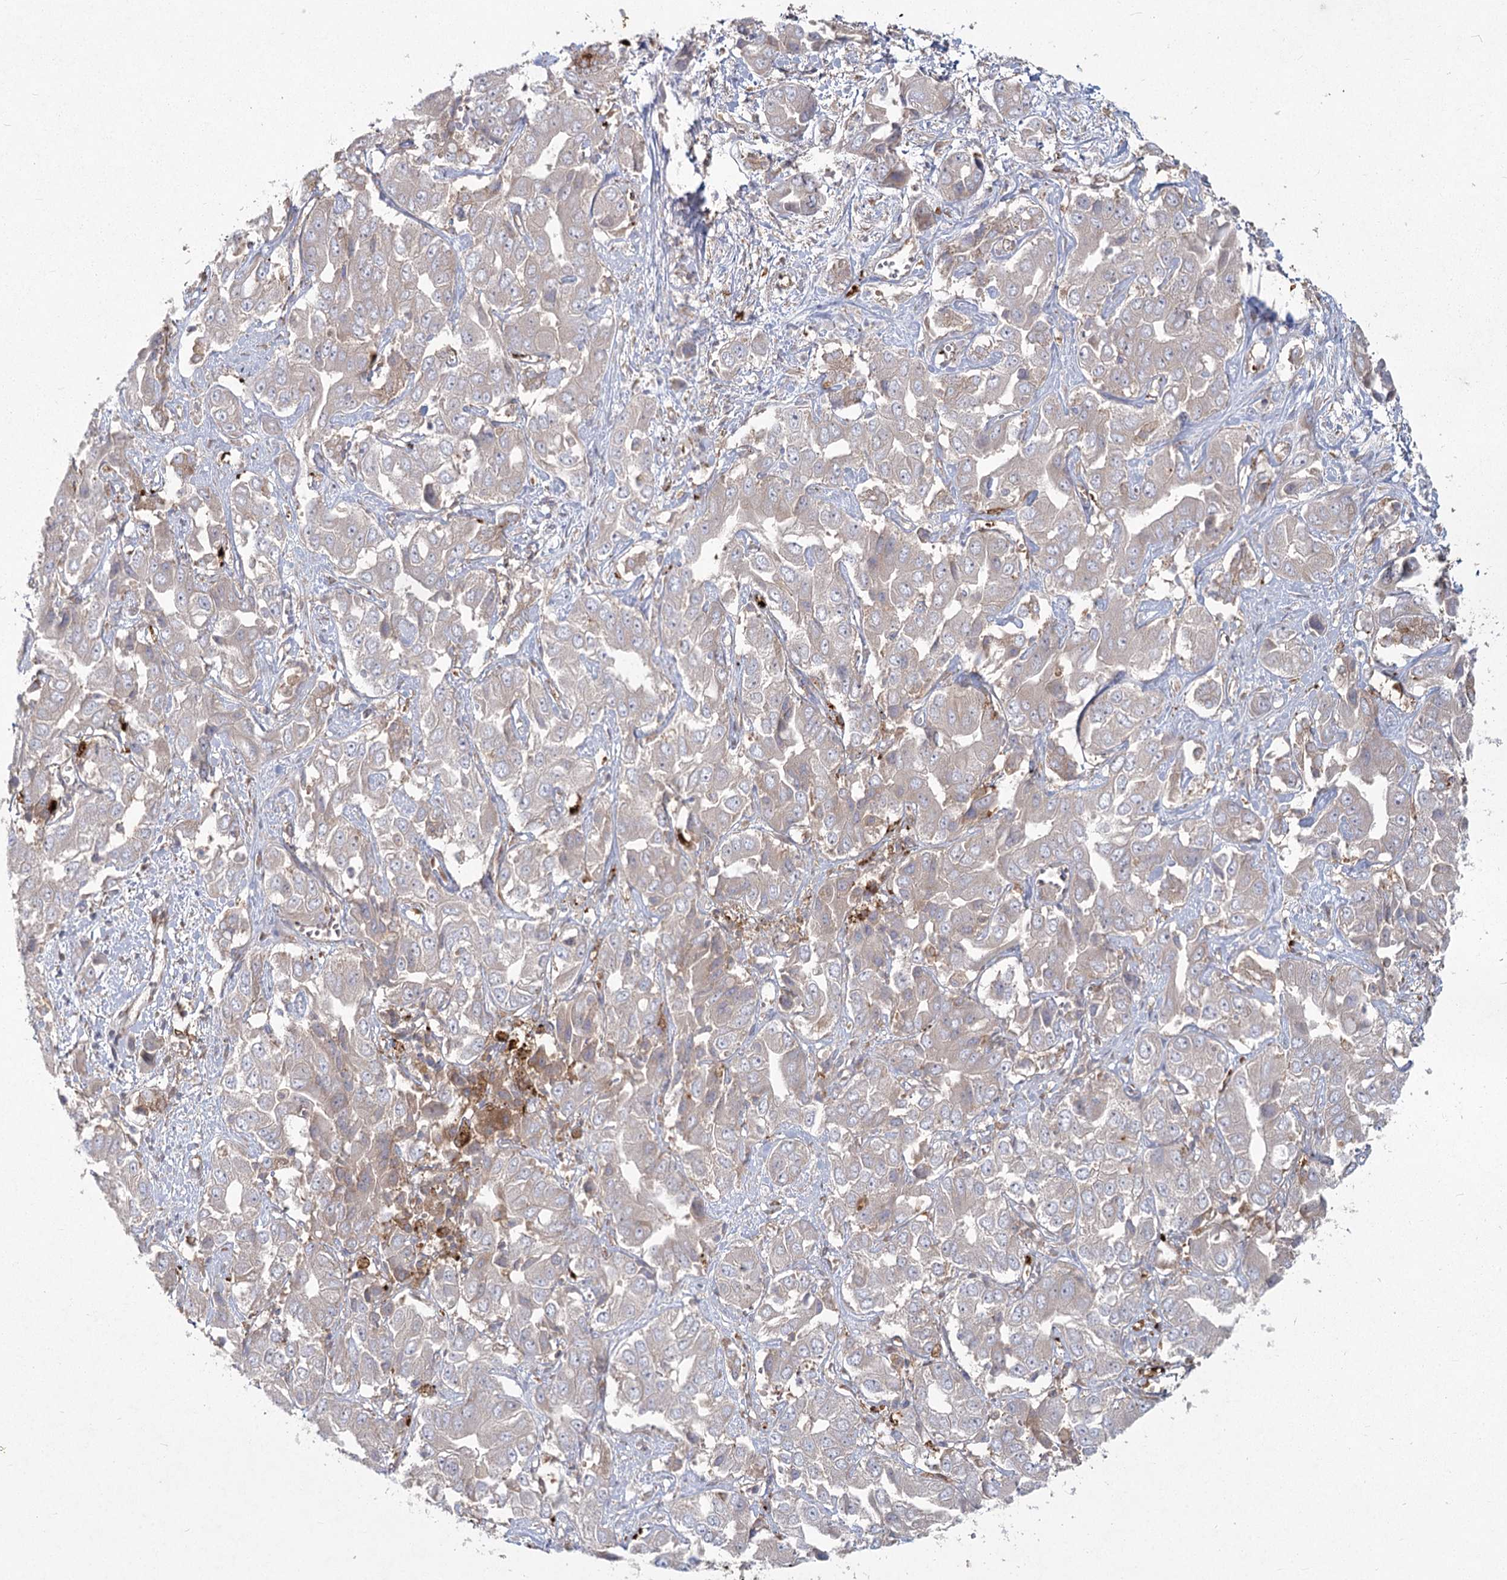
{"staining": {"intensity": "weak", "quantity": "<25%", "location": "cytoplasmic/membranous"}, "tissue": "liver cancer", "cell_type": "Tumor cells", "image_type": "cancer", "snomed": [{"axis": "morphology", "description": "Cholangiocarcinoma"}, {"axis": "topography", "description": "Liver"}], "caption": "High power microscopy image of an immunohistochemistry image of cholangiocarcinoma (liver), revealing no significant positivity in tumor cells. The staining was performed using DAB (3,3'-diaminobenzidine) to visualize the protein expression in brown, while the nuclei were stained in blue with hematoxylin (Magnification: 20x).", "gene": "AP2M1", "patient": {"sex": "female", "age": 52}}